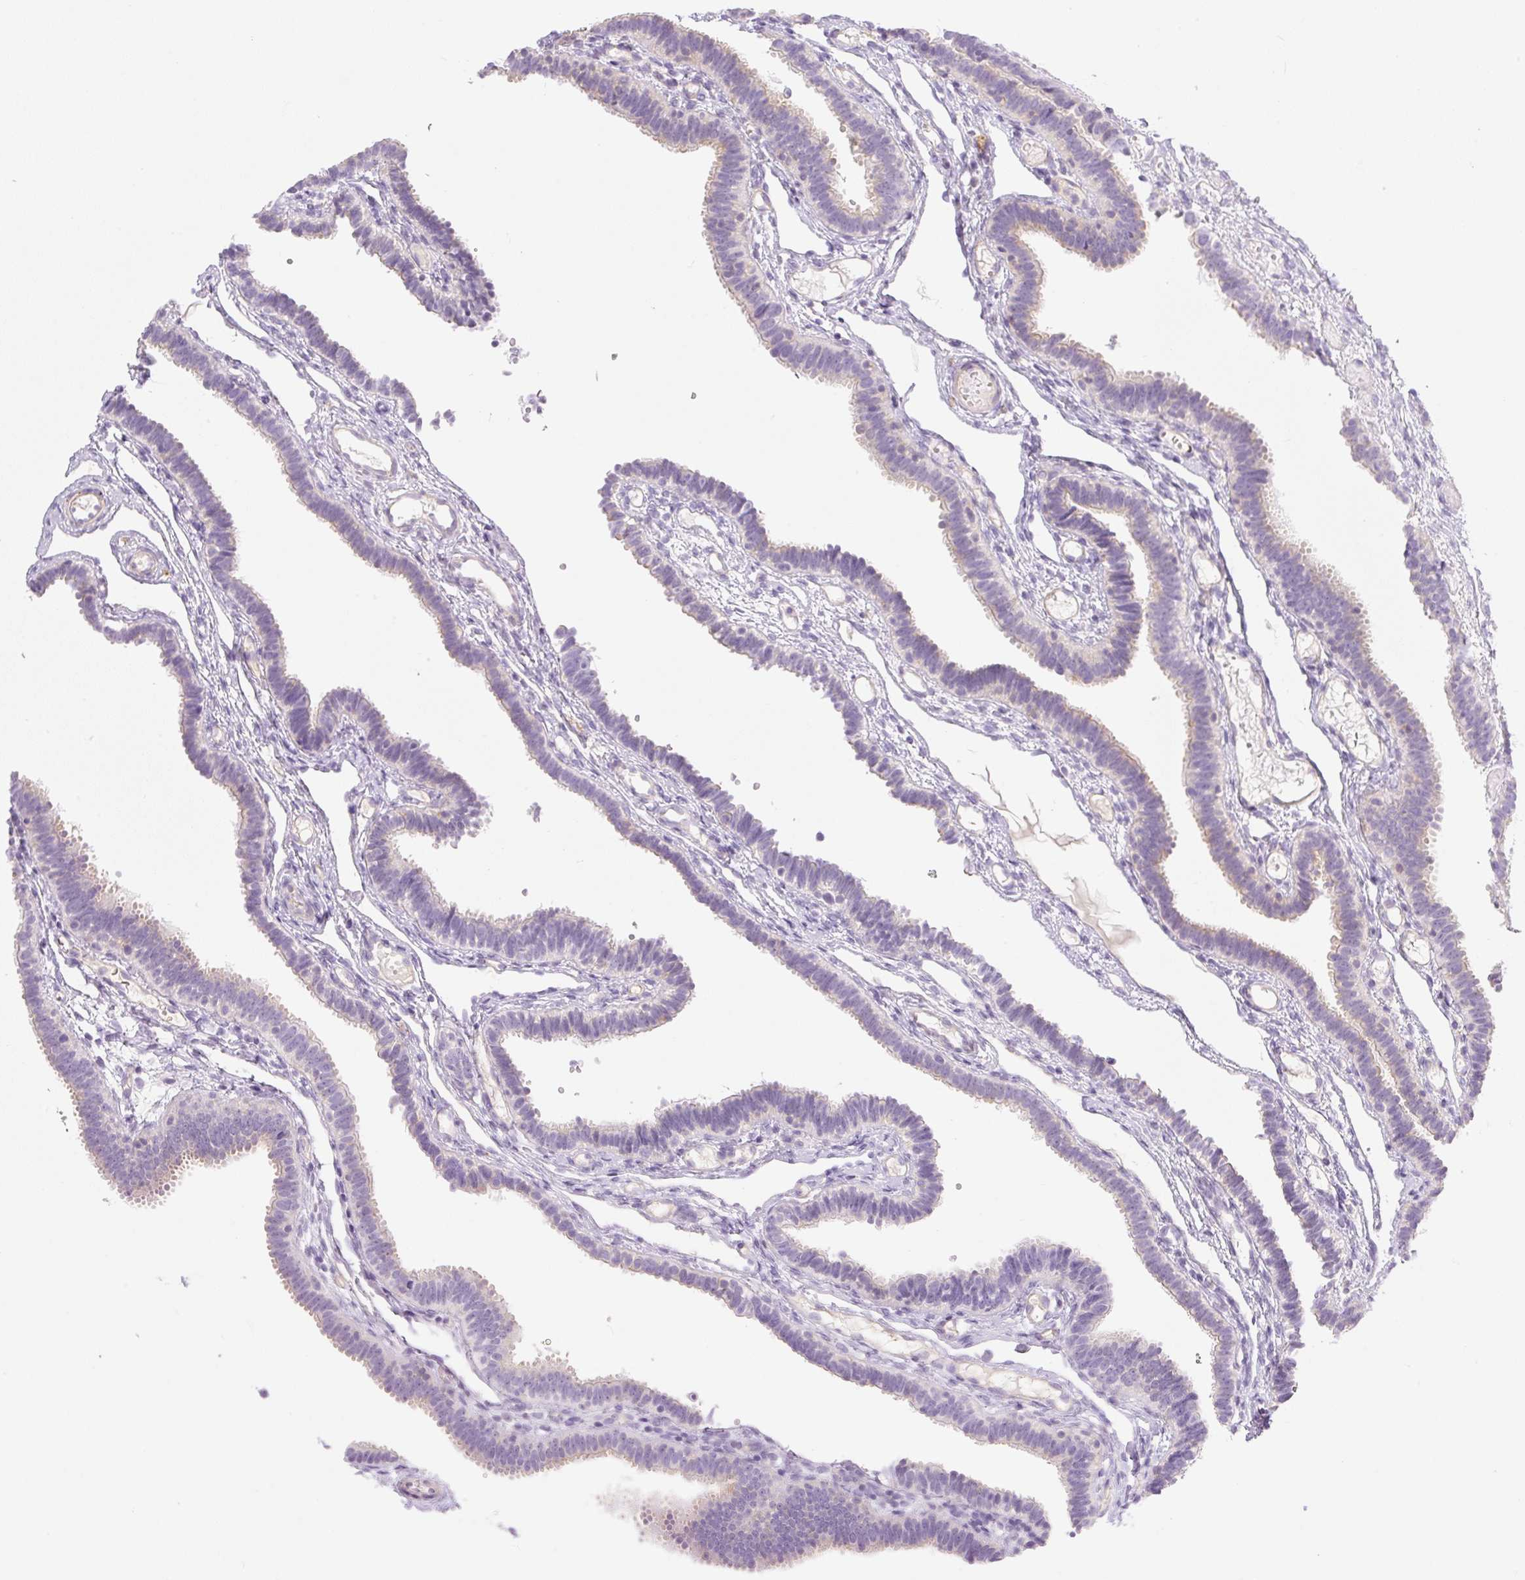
{"staining": {"intensity": "moderate", "quantity": "<25%", "location": "cytoplasmic/membranous"}, "tissue": "fallopian tube", "cell_type": "Glandular cells", "image_type": "normal", "snomed": [{"axis": "morphology", "description": "Normal tissue, NOS"}, {"axis": "topography", "description": "Fallopian tube"}], "caption": "Fallopian tube was stained to show a protein in brown. There is low levels of moderate cytoplasmic/membranous positivity in approximately <25% of glandular cells. Using DAB (3,3'-diaminobenzidine) (brown) and hematoxylin (blue) stains, captured at high magnification using brightfield microscopy.", "gene": "MIA2", "patient": {"sex": "female", "age": 37}}